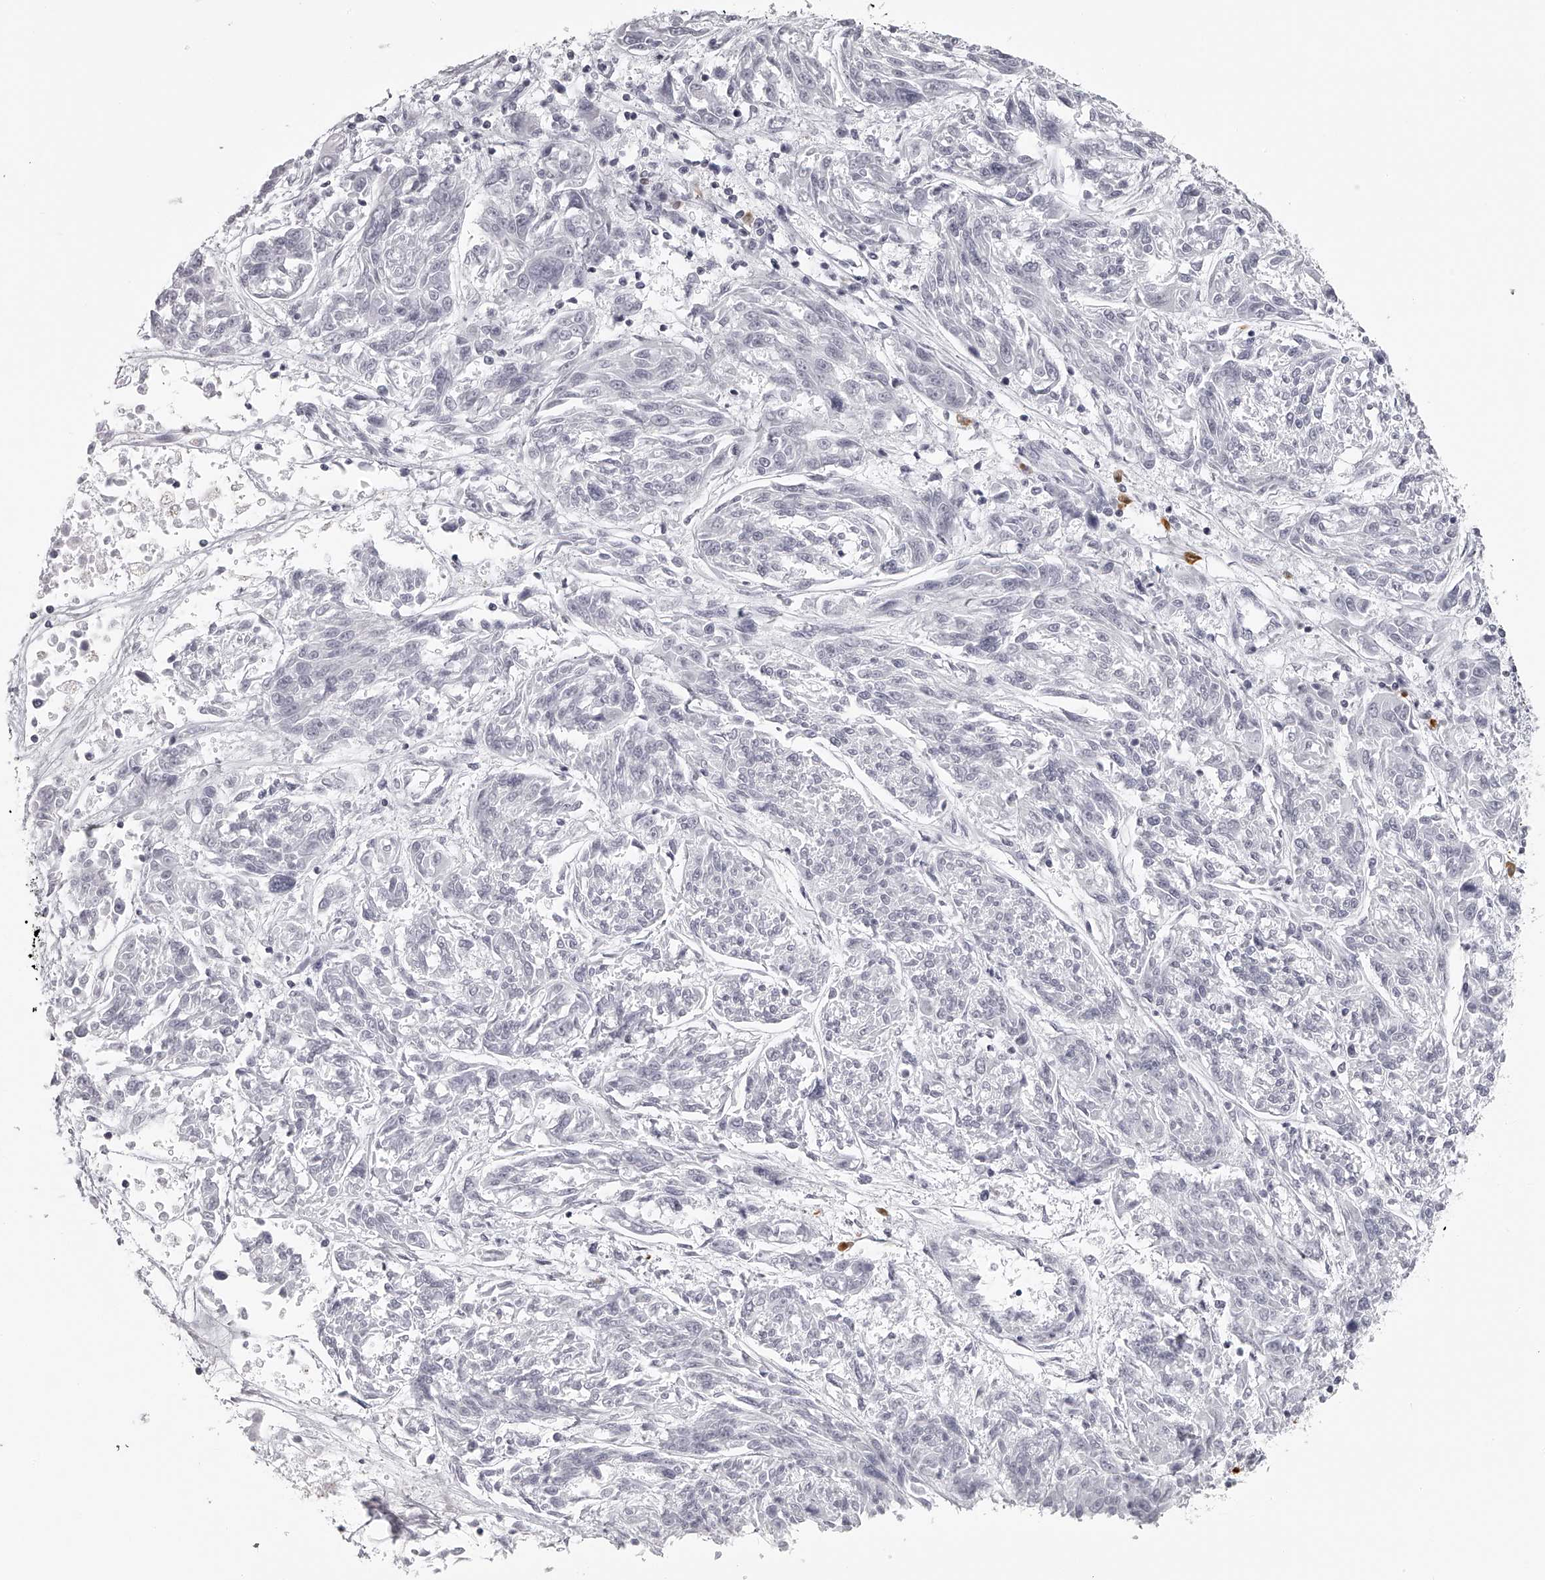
{"staining": {"intensity": "negative", "quantity": "none", "location": "none"}, "tissue": "melanoma", "cell_type": "Tumor cells", "image_type": "cancer", "snomed": [{"axis": "morphology", "description": "Malignant melanoma, NOS"}, {"axis": "topography", "description": "Skin"}], "caption": "The immunohistochemistry (IHC) micrograph has no significant staining in tumor cells of malignant melanoma tissue.", "gene": "SEC11C", "patient": {"sex": "male", "age": 53}}